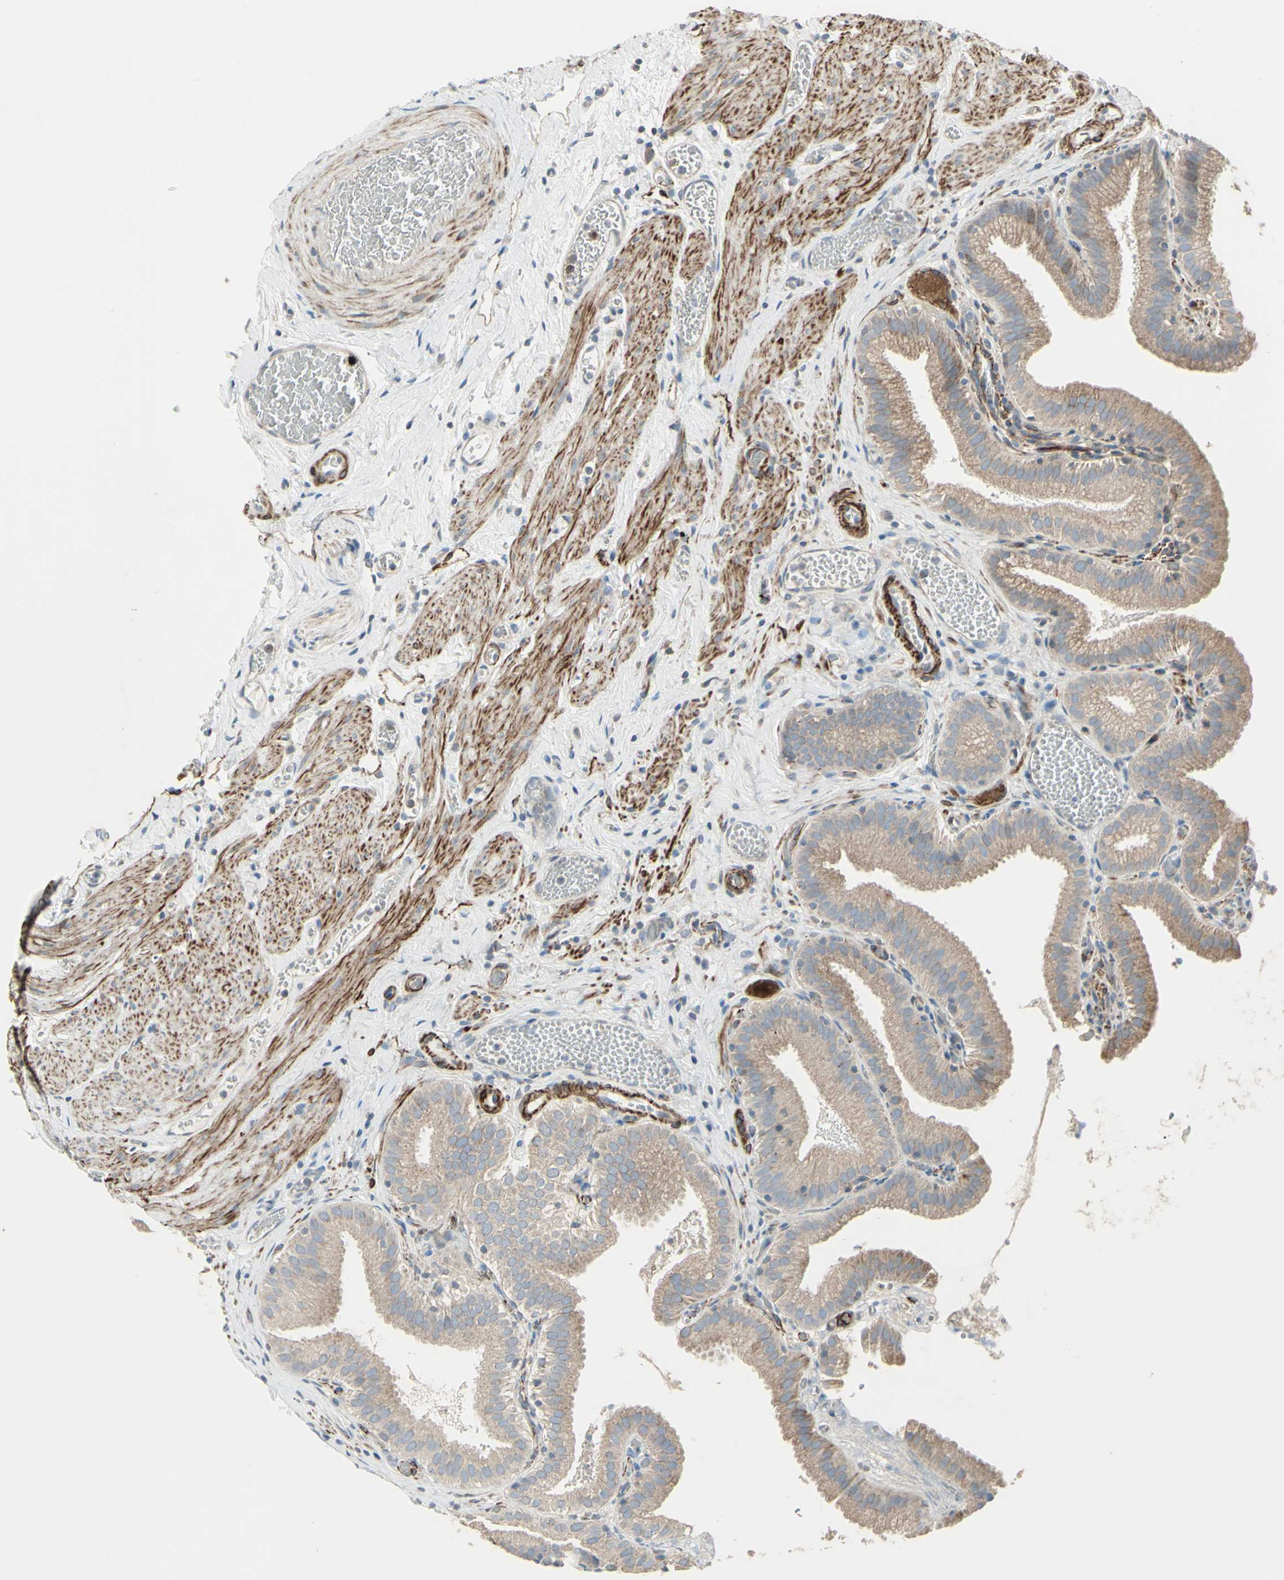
{"staining": {"intensity": "weak", "quantity": ">75%", "location": "cytoplasmic/membranous"}, "tissue": "gallbladder", "cell_type": "Glandular cells", "image_type": "normal", "snomed": [{"axis": "morphology", "description": "Normal tissue, NOS"}, {"axis": "topography", "description": "Gallbladder"}], "caption": "The photomicrograph demonstrates immunohistochemical staining of normal gallbladder. There is weak cytoplasmic/membranous staining is identified in approximately >75% of glandular cells.", "gene": "FAM171B", "patient": {"sex": "male", "age": 54}}